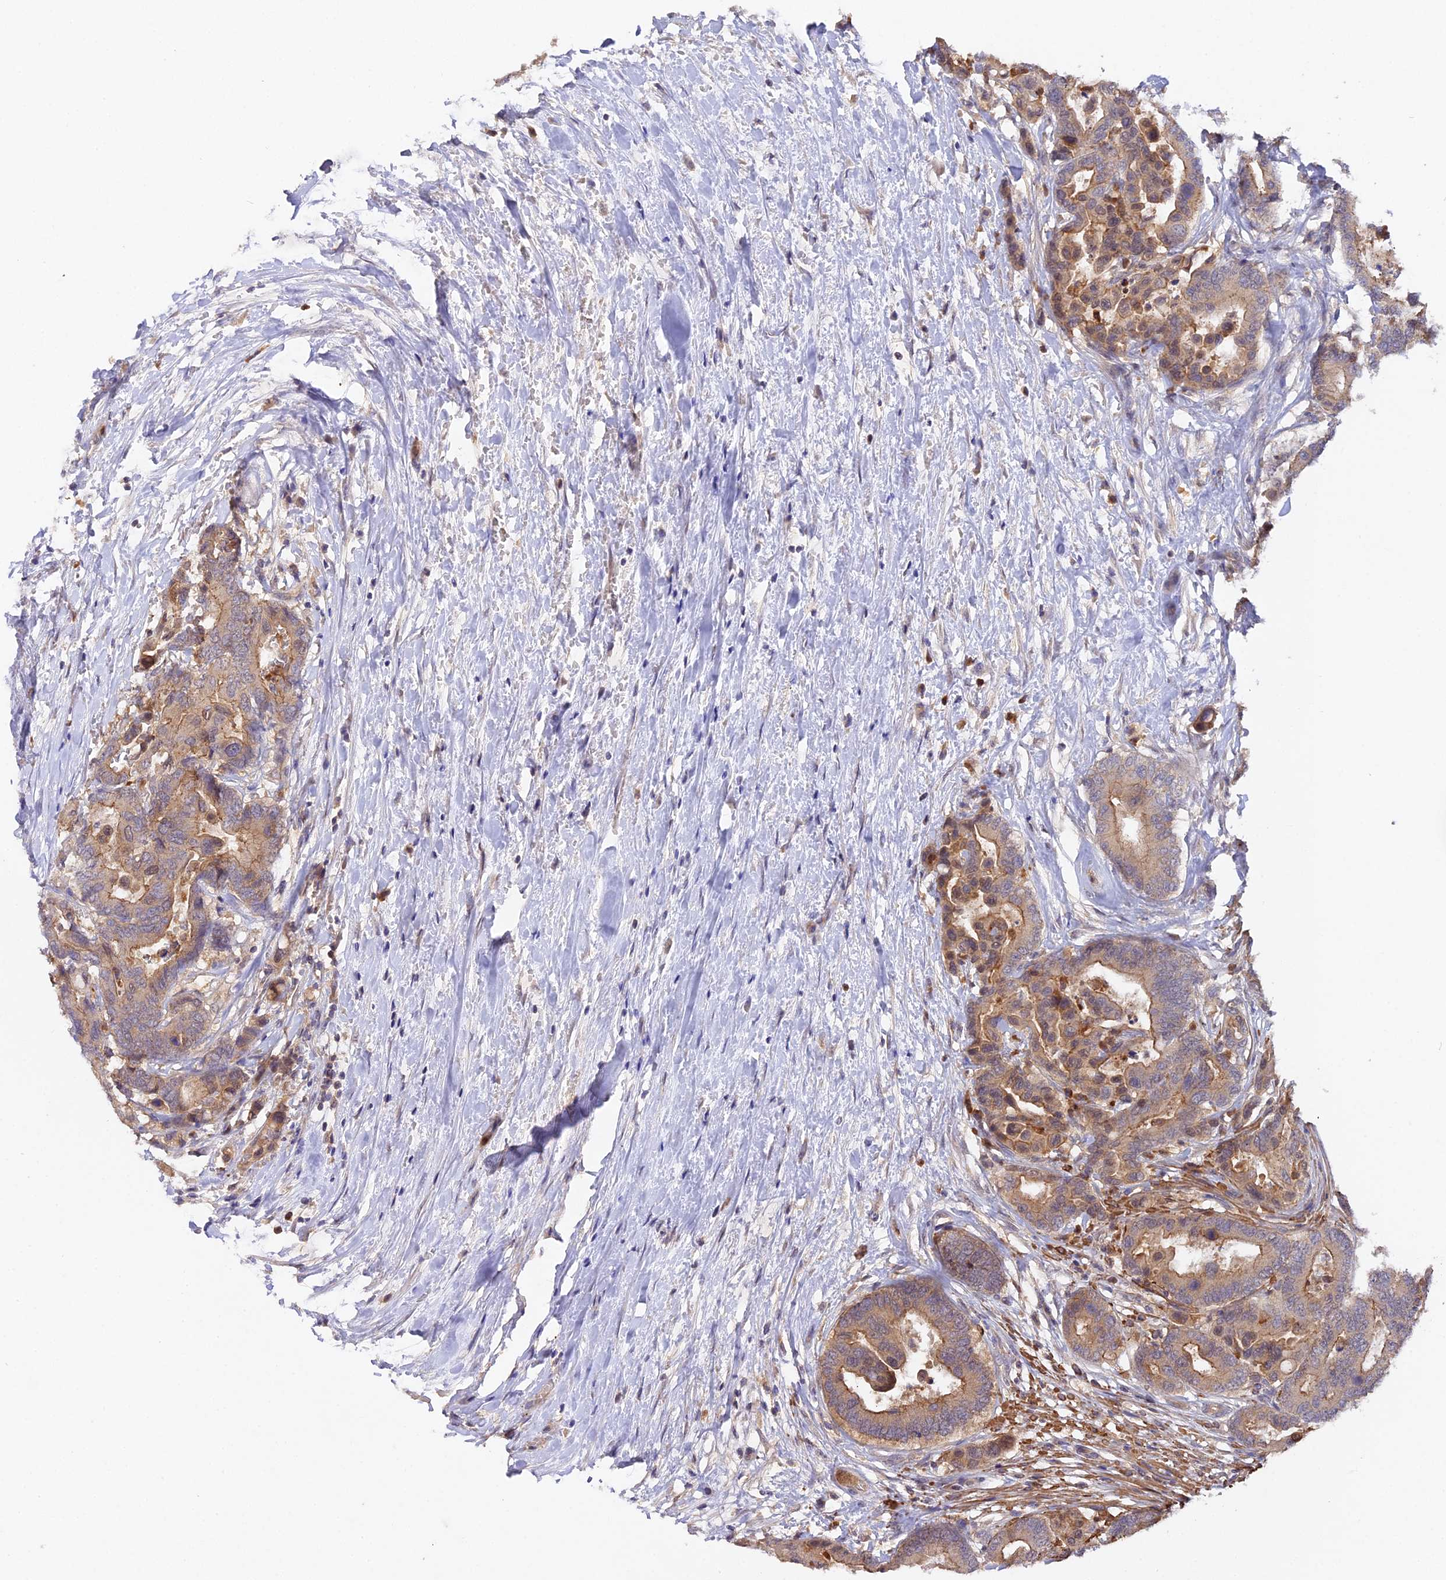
{"staining": {"intensity": "moderate", "quantity": ">75%", "location": "cytoplasmic/membranous"}, "tissue": "colorectal cancer", "cell_type": "Tumor cells", "image_type": "cancer", "snomed": [{"axis": "morphology", "description": "Normal tissue, NOS"}, {"axis": "morphology", "description": "Adenocarcinoma, NOS"}, {"axis": "topography", "description": "Colon"}], "caption": "The image displays immunohistochemical staining of colorectal cancer (adenocarcinoma). There is moderate cytoplasmic/membranous staining is identified in about >75% of tumor cells.", "gene": "TRIM26", "patient": {"sex": "male", "age": 82}}